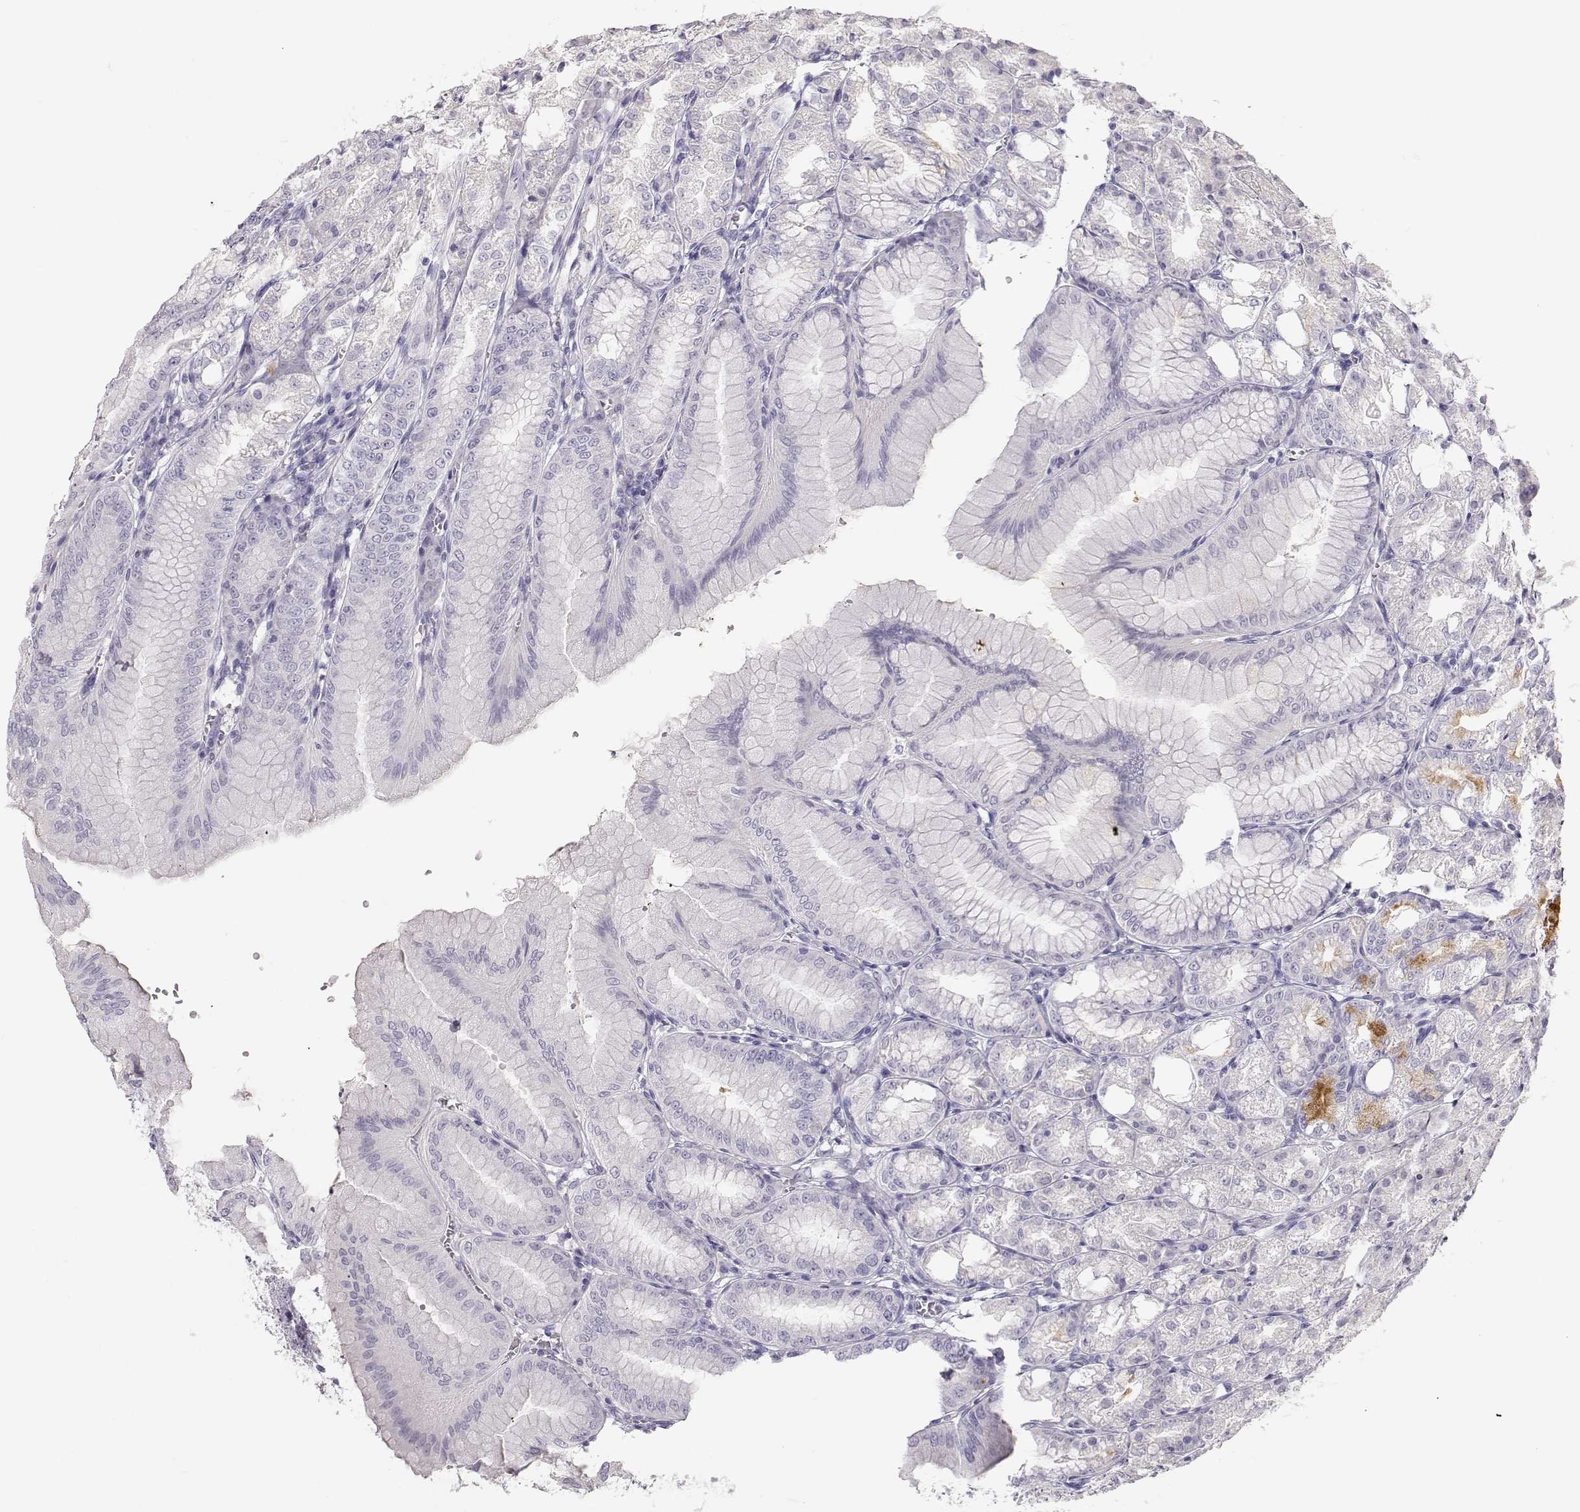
{"staining": {"intensity": "weak", "quantity": "<25%", "location": "cytoplasmic/membranous"}, "tissue": "stomach", "cell_type": "Glandular cells", "image_type": "normal", "snomed": [{"axis": "morphology", "description": "Normal tissue, NOS"}, {"axis": "topography", "description": "Stomach, lower"}], "caption": "Immunohistochemistry of benign stomach reveals no expression in glandular cells.", "gene": "LEPR", "patient": {"sex": "male", "age": 71}}